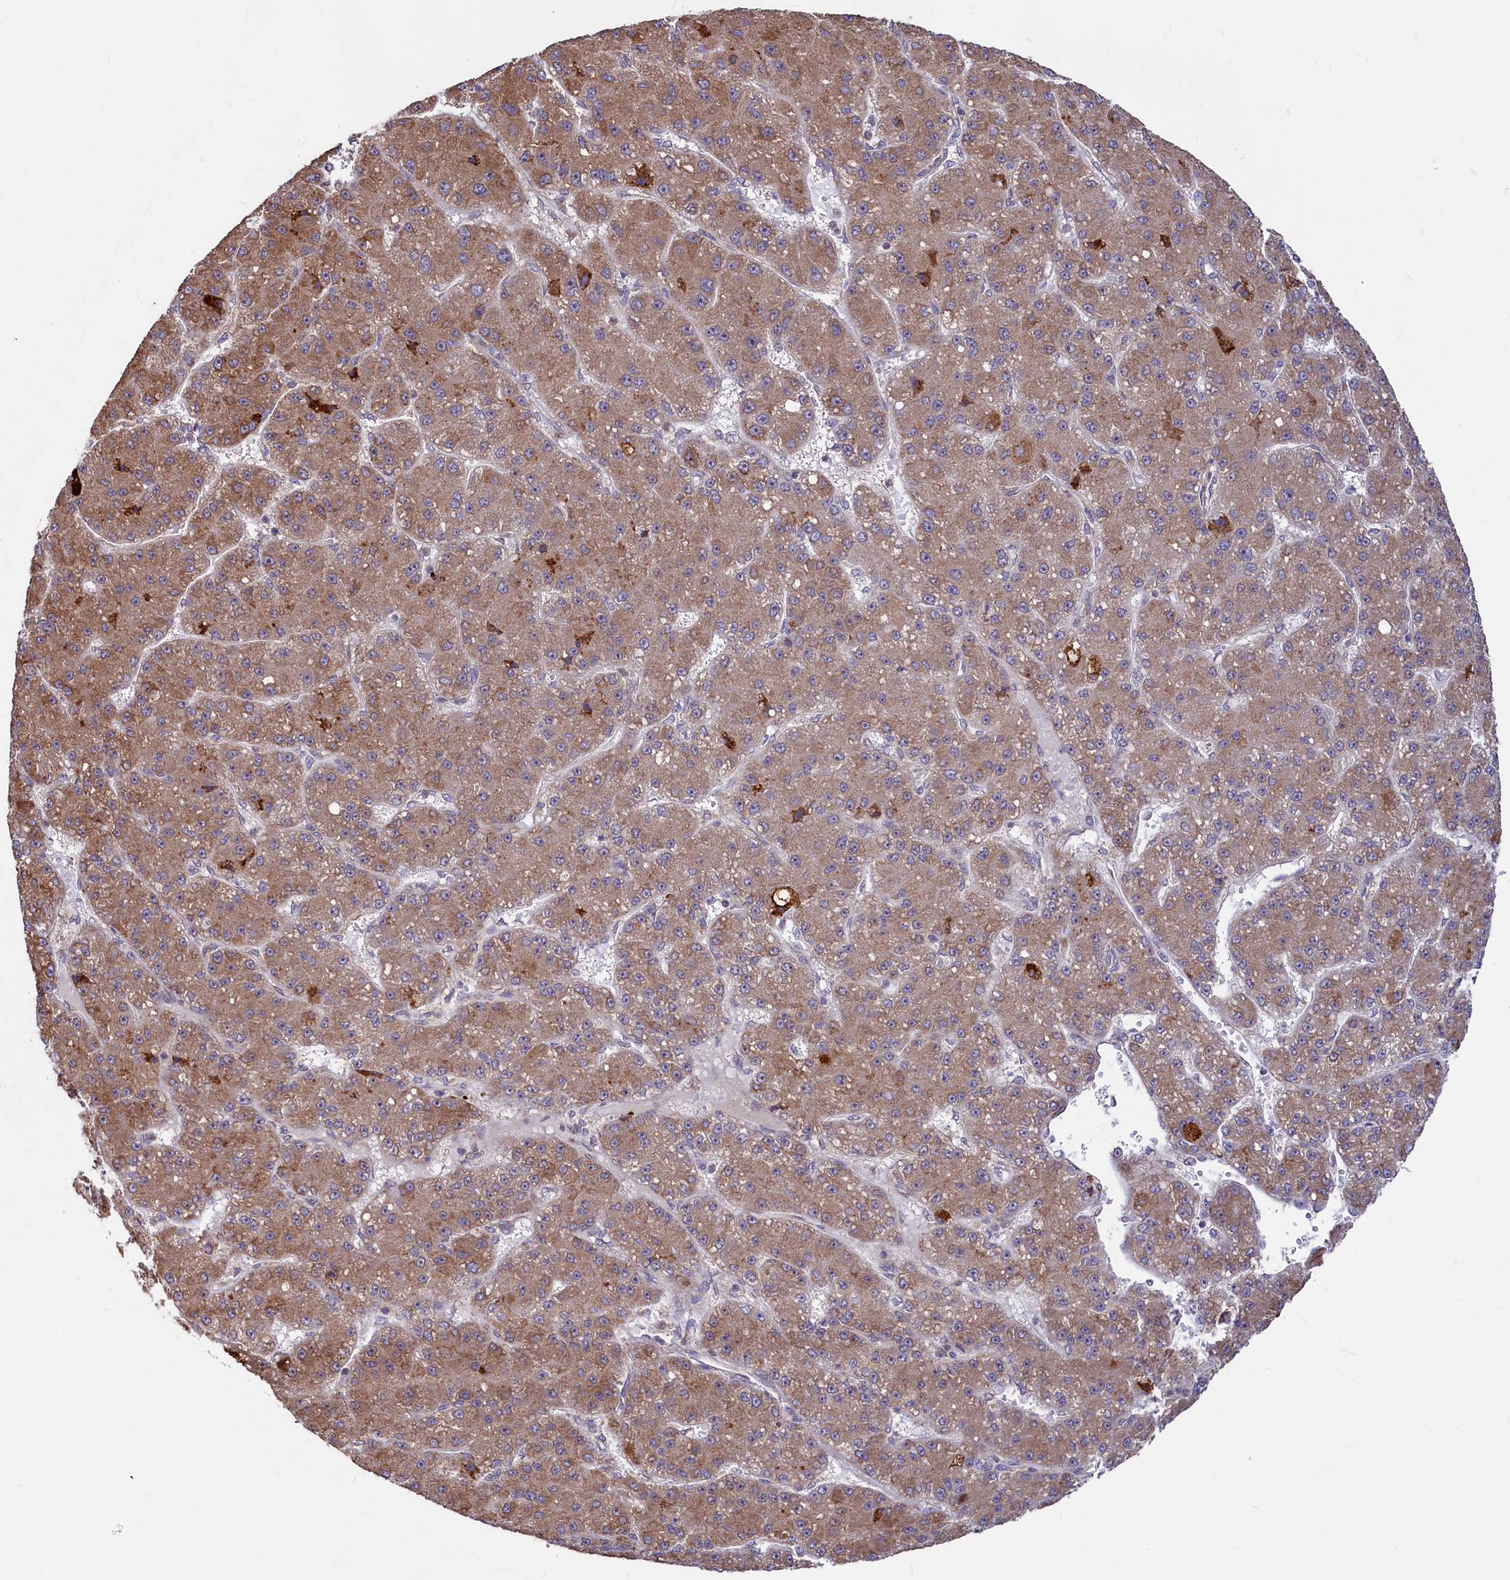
{"staining": {"intensity": "moderate", "quantity": ">75%", "location": "cytoplasmic/membranous"}, "tissue": "liver cancer", "cell_type": "Tumor cells", "image_type": "cancer", "snomed": [{"axis": "morphology", "description": "Carcinoma, Hepatocellular, NOS"}, {"axis": "topography", "description": "Liver"}], "caption": "The image shows immunohistochemical staining of liver cancer. There is moderate cytoplasmic/membranous staining is seen in about >75% of tumor cells. (DAB IHC with brightfield microscopy, high magnification).", "gene": "C5orf15", "patient": {"sex": "male", "age": 67}}